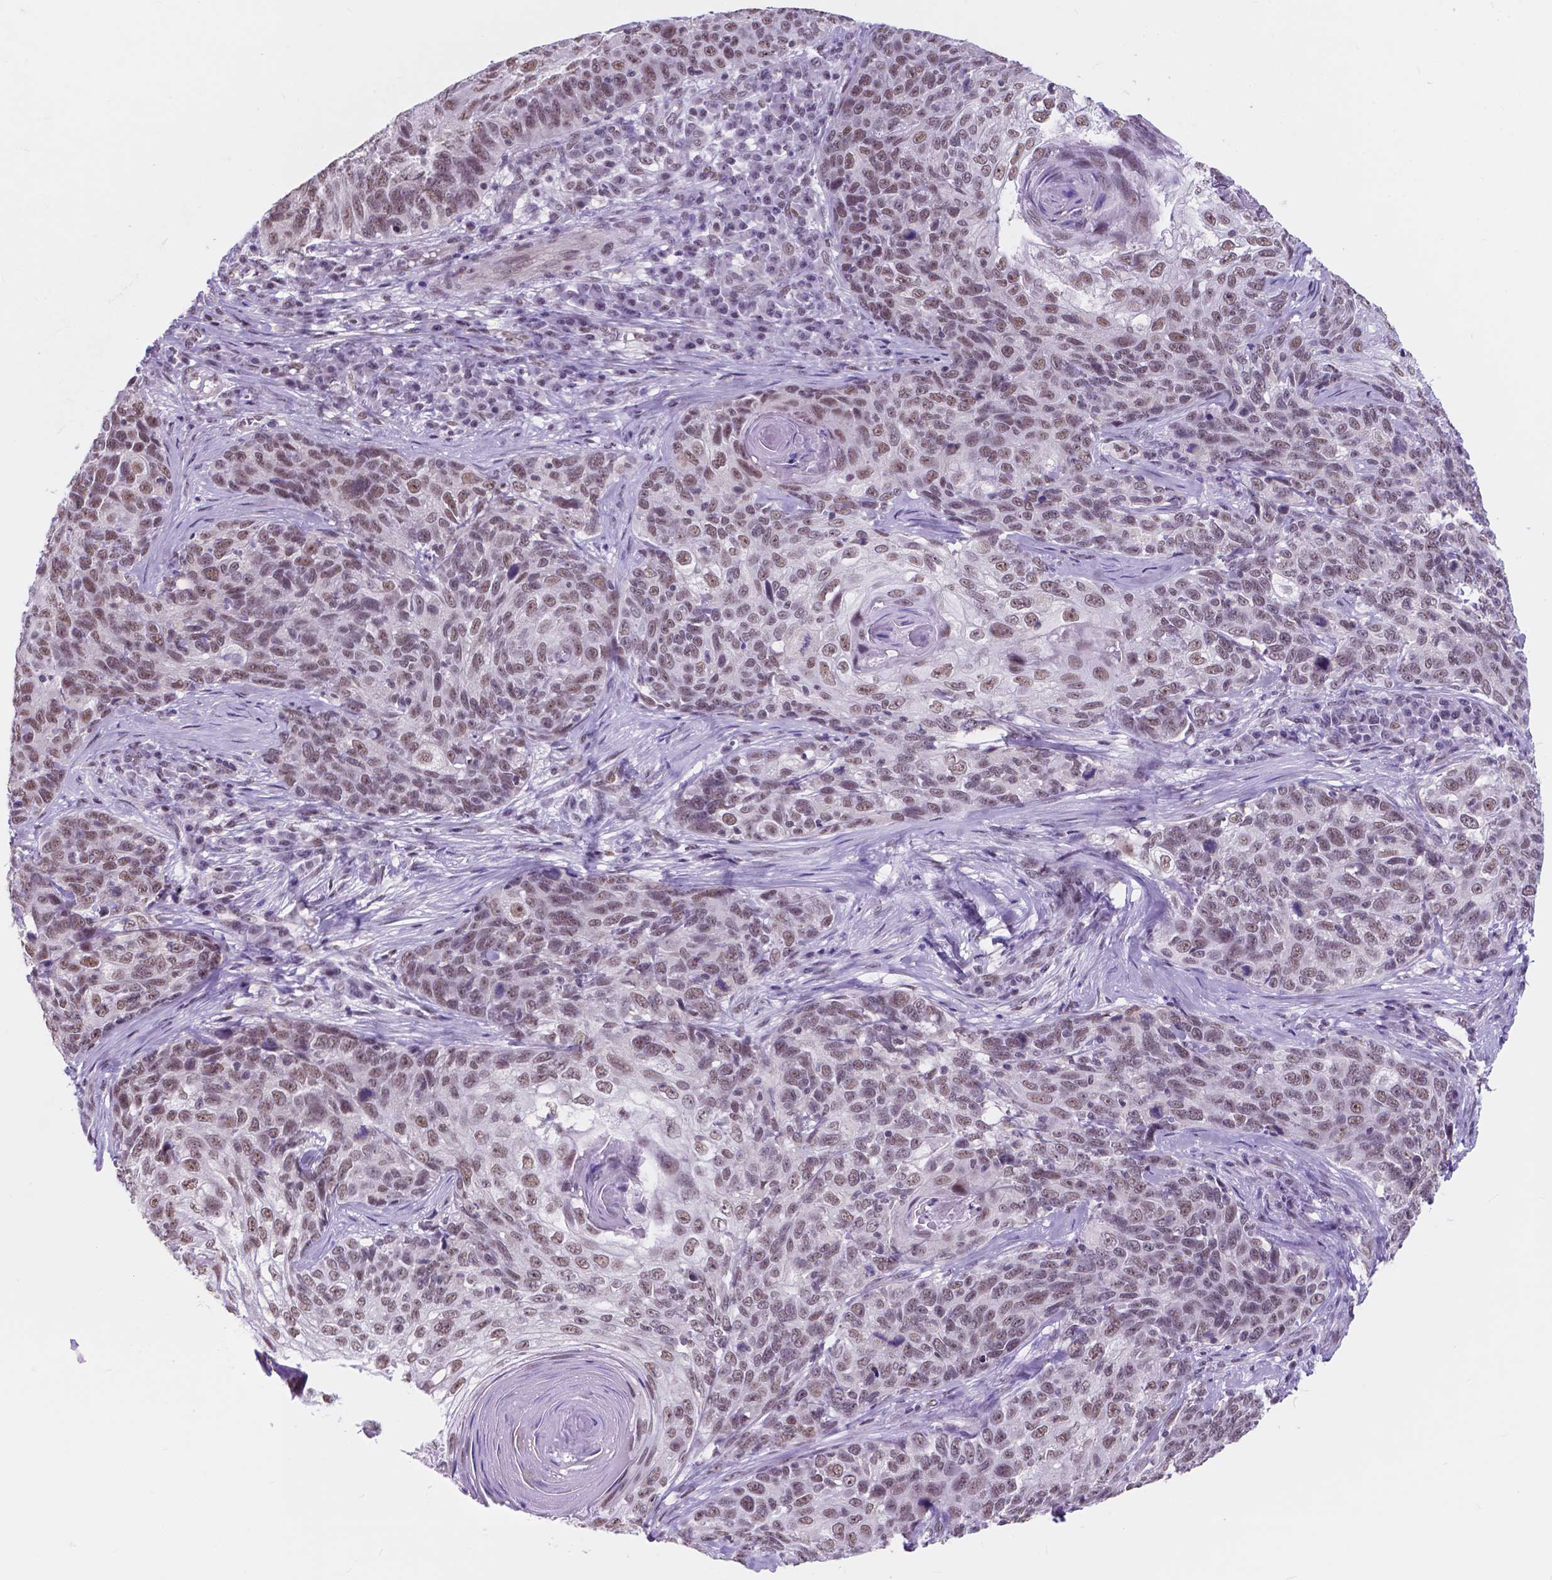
{"staining": {"intensity": "moderate", "quantity": ">75%", "location": "nuclear"}, "tissue": "skin cancer", "cell_type": "Tumor cells", "image_type": "cancer", "snomed": [{"axis": "morphology", "description": "Squamous cell carcinoma, NOS"}, {"axis": "topography", "description": "Skin"}], "caption": "Tumor cells display moderate nuclear expression in approximately >75% of cells in skin cancer.", "gene": "BCAS2", "patient": {"sex": "male", "age": 92}}